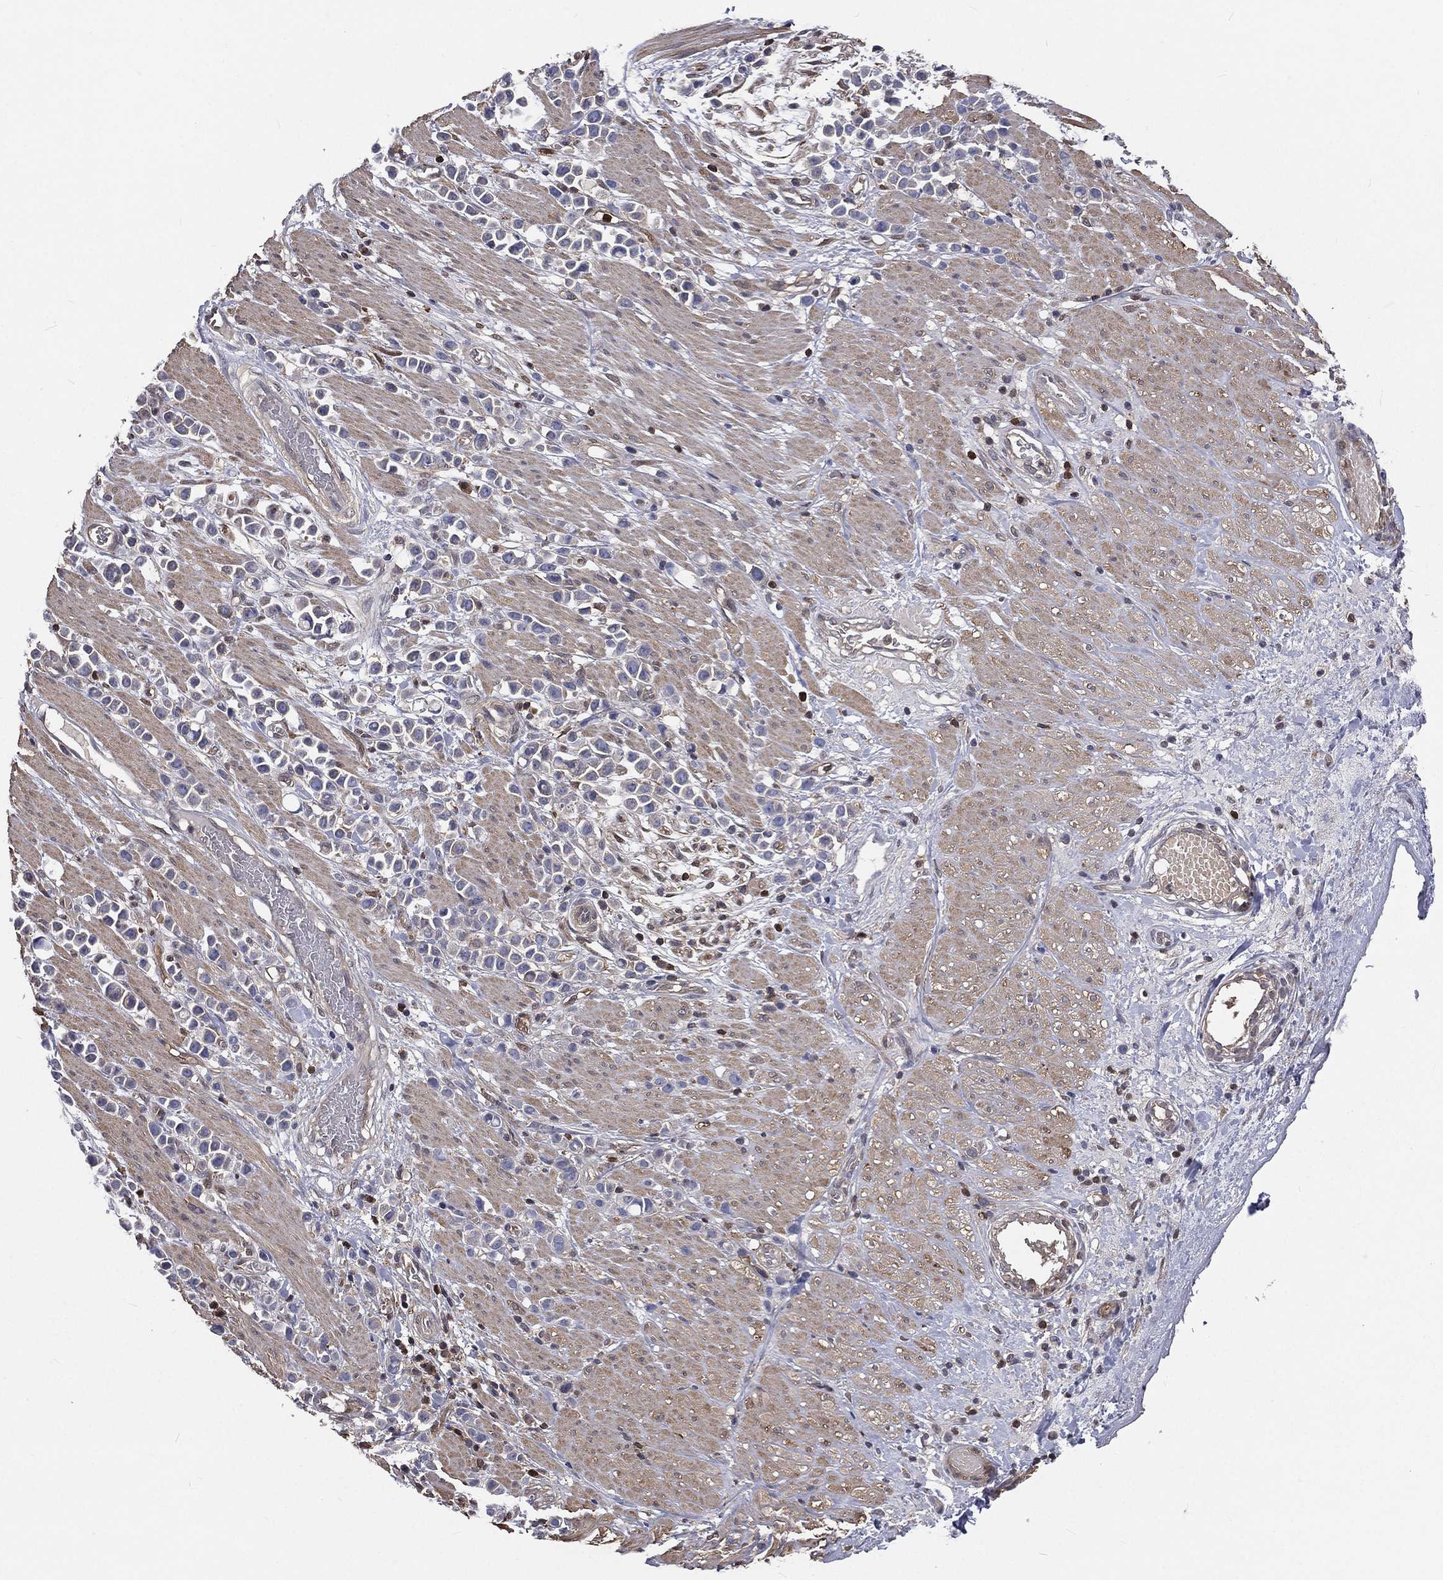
{"staining": {"intensity": "negative", "quantity": "none", "location": "none"}, "tissue": "stomach cancer", "cell_type": "Tumor cells", "image_type": "cancer", "snomed": [{"axis": "morphology", "description": "Adenocarcinoma, NOS"}, {"axis": "topography", "description": "Stomach"}], "caption": "Immunohistochemical staining of human stomach cancer reveals no significant positivity in tumor cells.", "gene": "TBC1D2", "patient": {"sex": "male", "age": 82}}